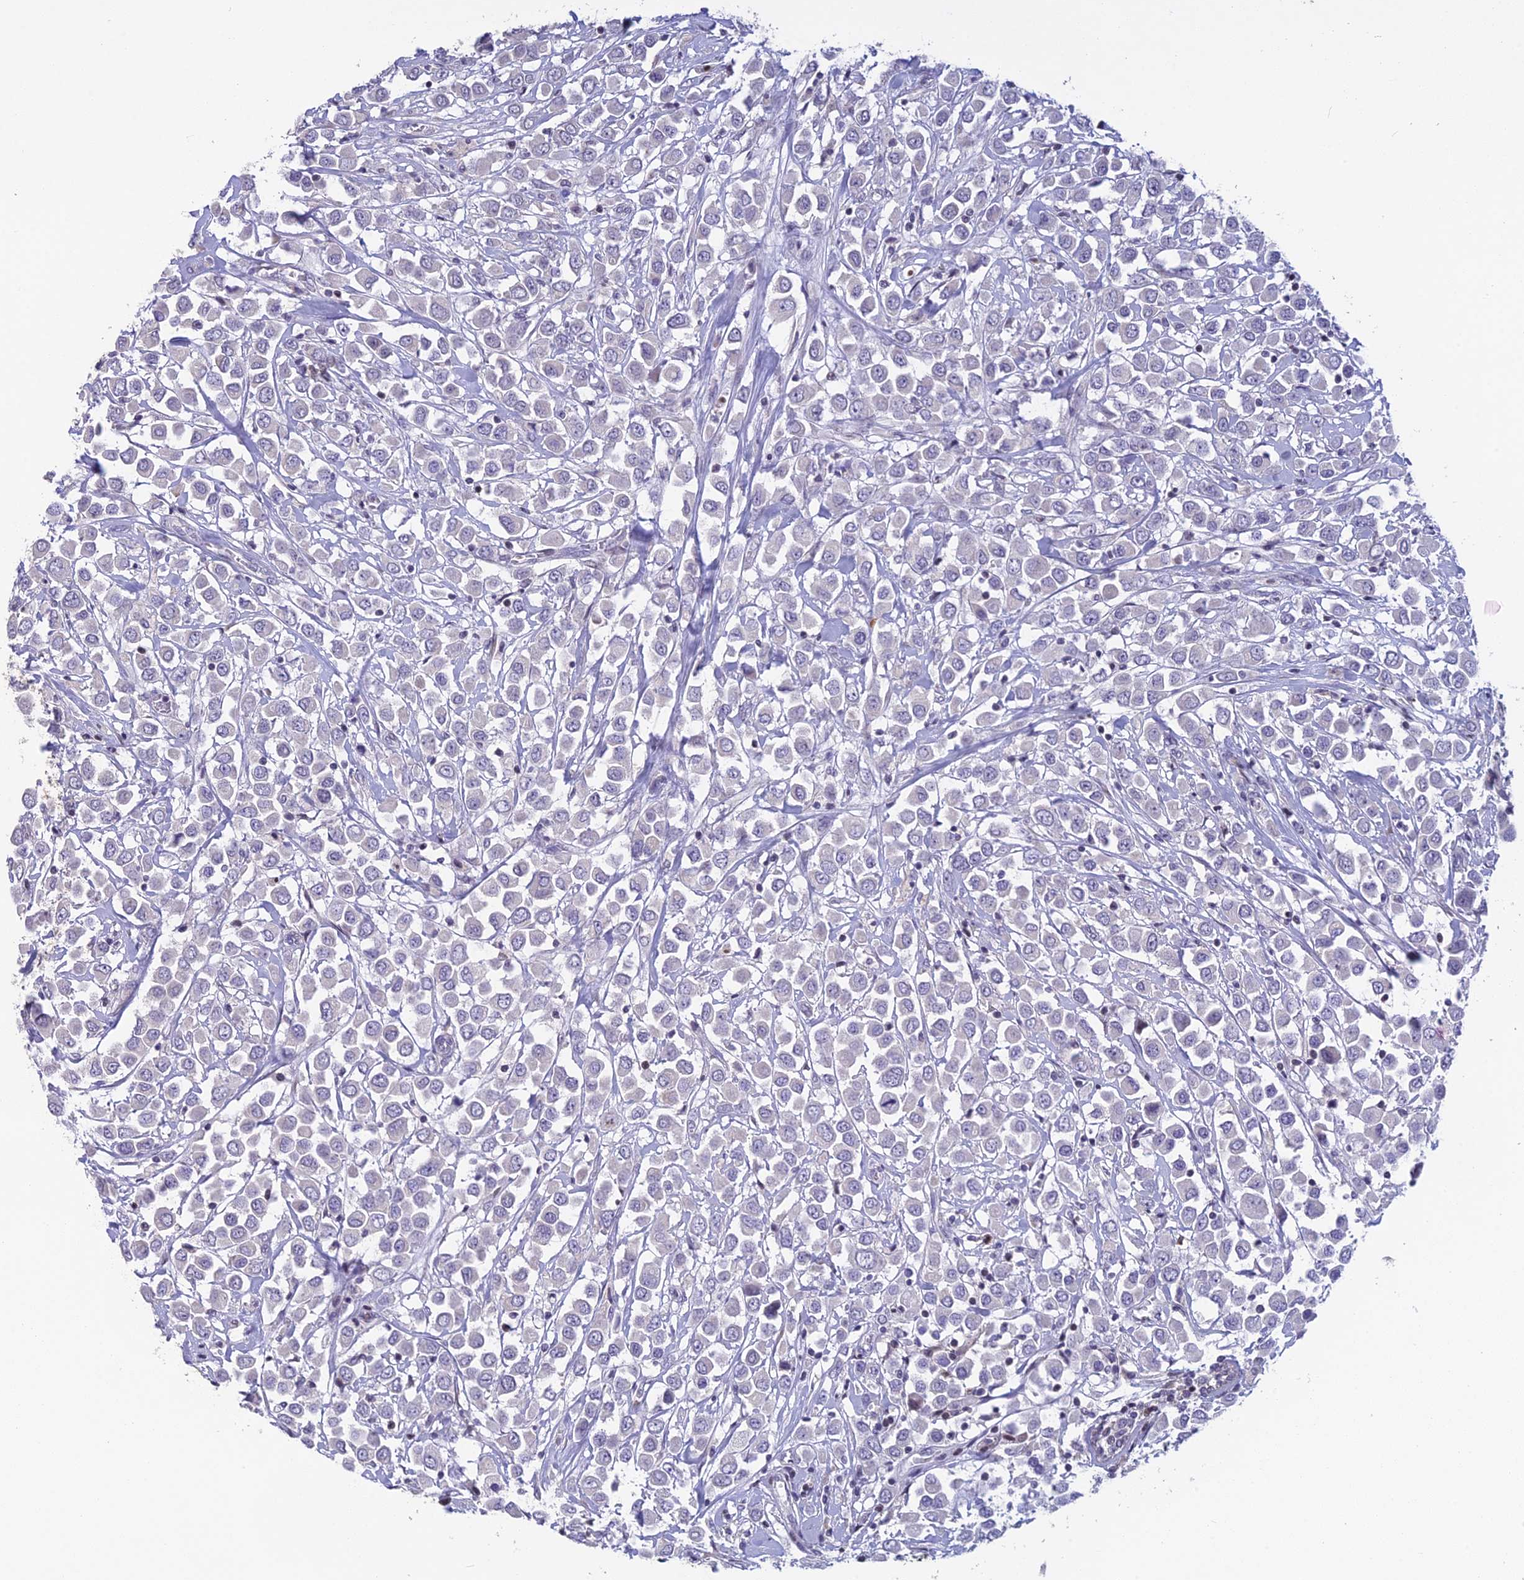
{"staining": {"intensity": "negative", "quantity": "none", "location": "none"}, "tissue": "breast cancer", "cell_type": "Tumor cells", "image_type": "cancer", "snomed": [{"axis": "morphology", "description": "Duct carcinoma"}, {"axis": "topography", "description": "Breast"}], "caption": "Tumor cells show no significant positivity in intraductal carcinoma (breast).", "gene": "TMEM134", "patient": {"sex": "female", "age": 61}}